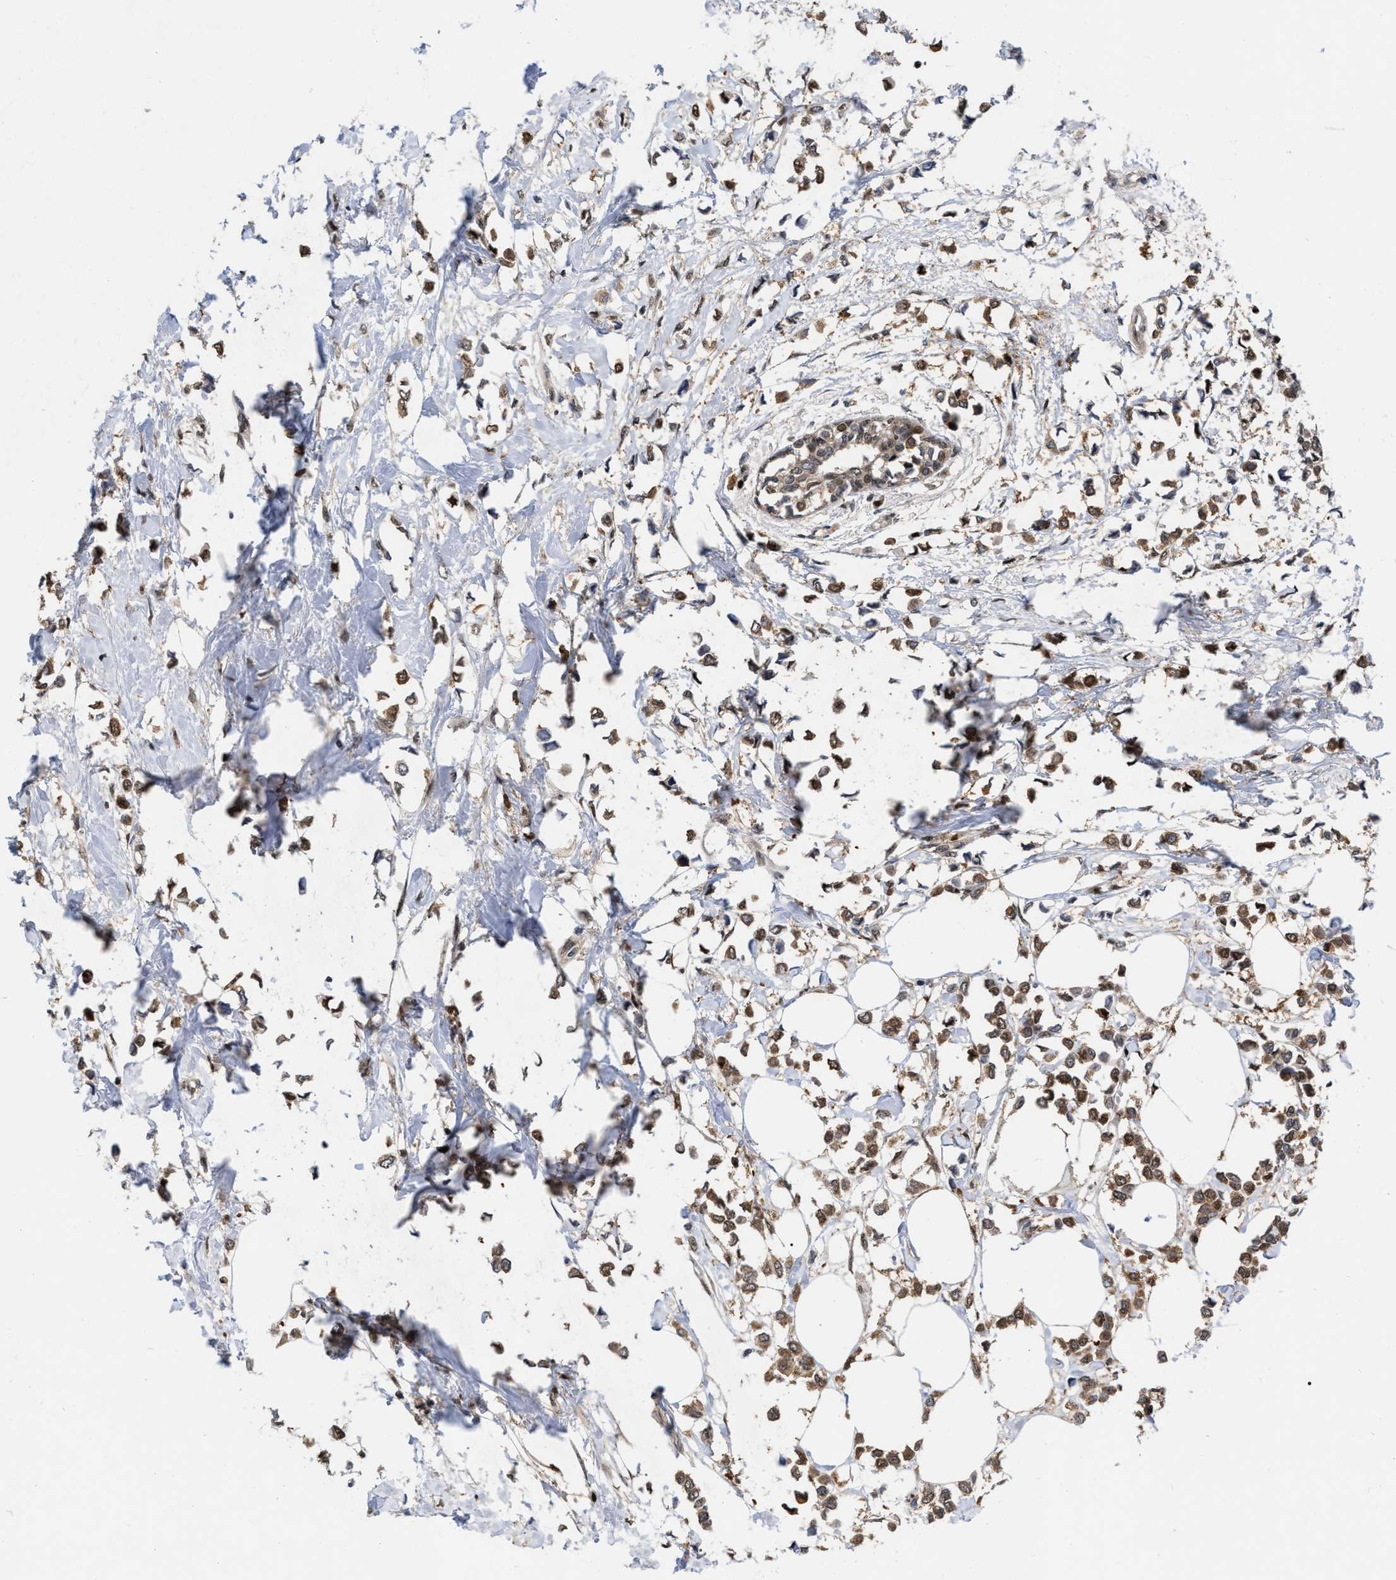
{"staining": {"intensity": "moderate", "quantity": ">75%", "location": "cytoplasmic/membranous,nuclear"}, "tissue": "breast cancer", "cell_type": "Tumor cells", "image_type": "cancer", "snomed": [{"axis": "morphology", "description": "Lobular carcinoma"}, {"axis": "topography", "description": "Breast"}], "caption": "Breast cancer stained with DAB immunohistochemistry (IHC) exhibits medium levels of moderate cytoplasmic/membranous and nuclear staining in approximately >75% of tumor cells. The staining is performed using DAB brown chromogen to label protein expression. The nuclei are counter-stained blue using hematoxylin.", "gene": "MDM4", "patient": {"sex": "female", "age": 51}}